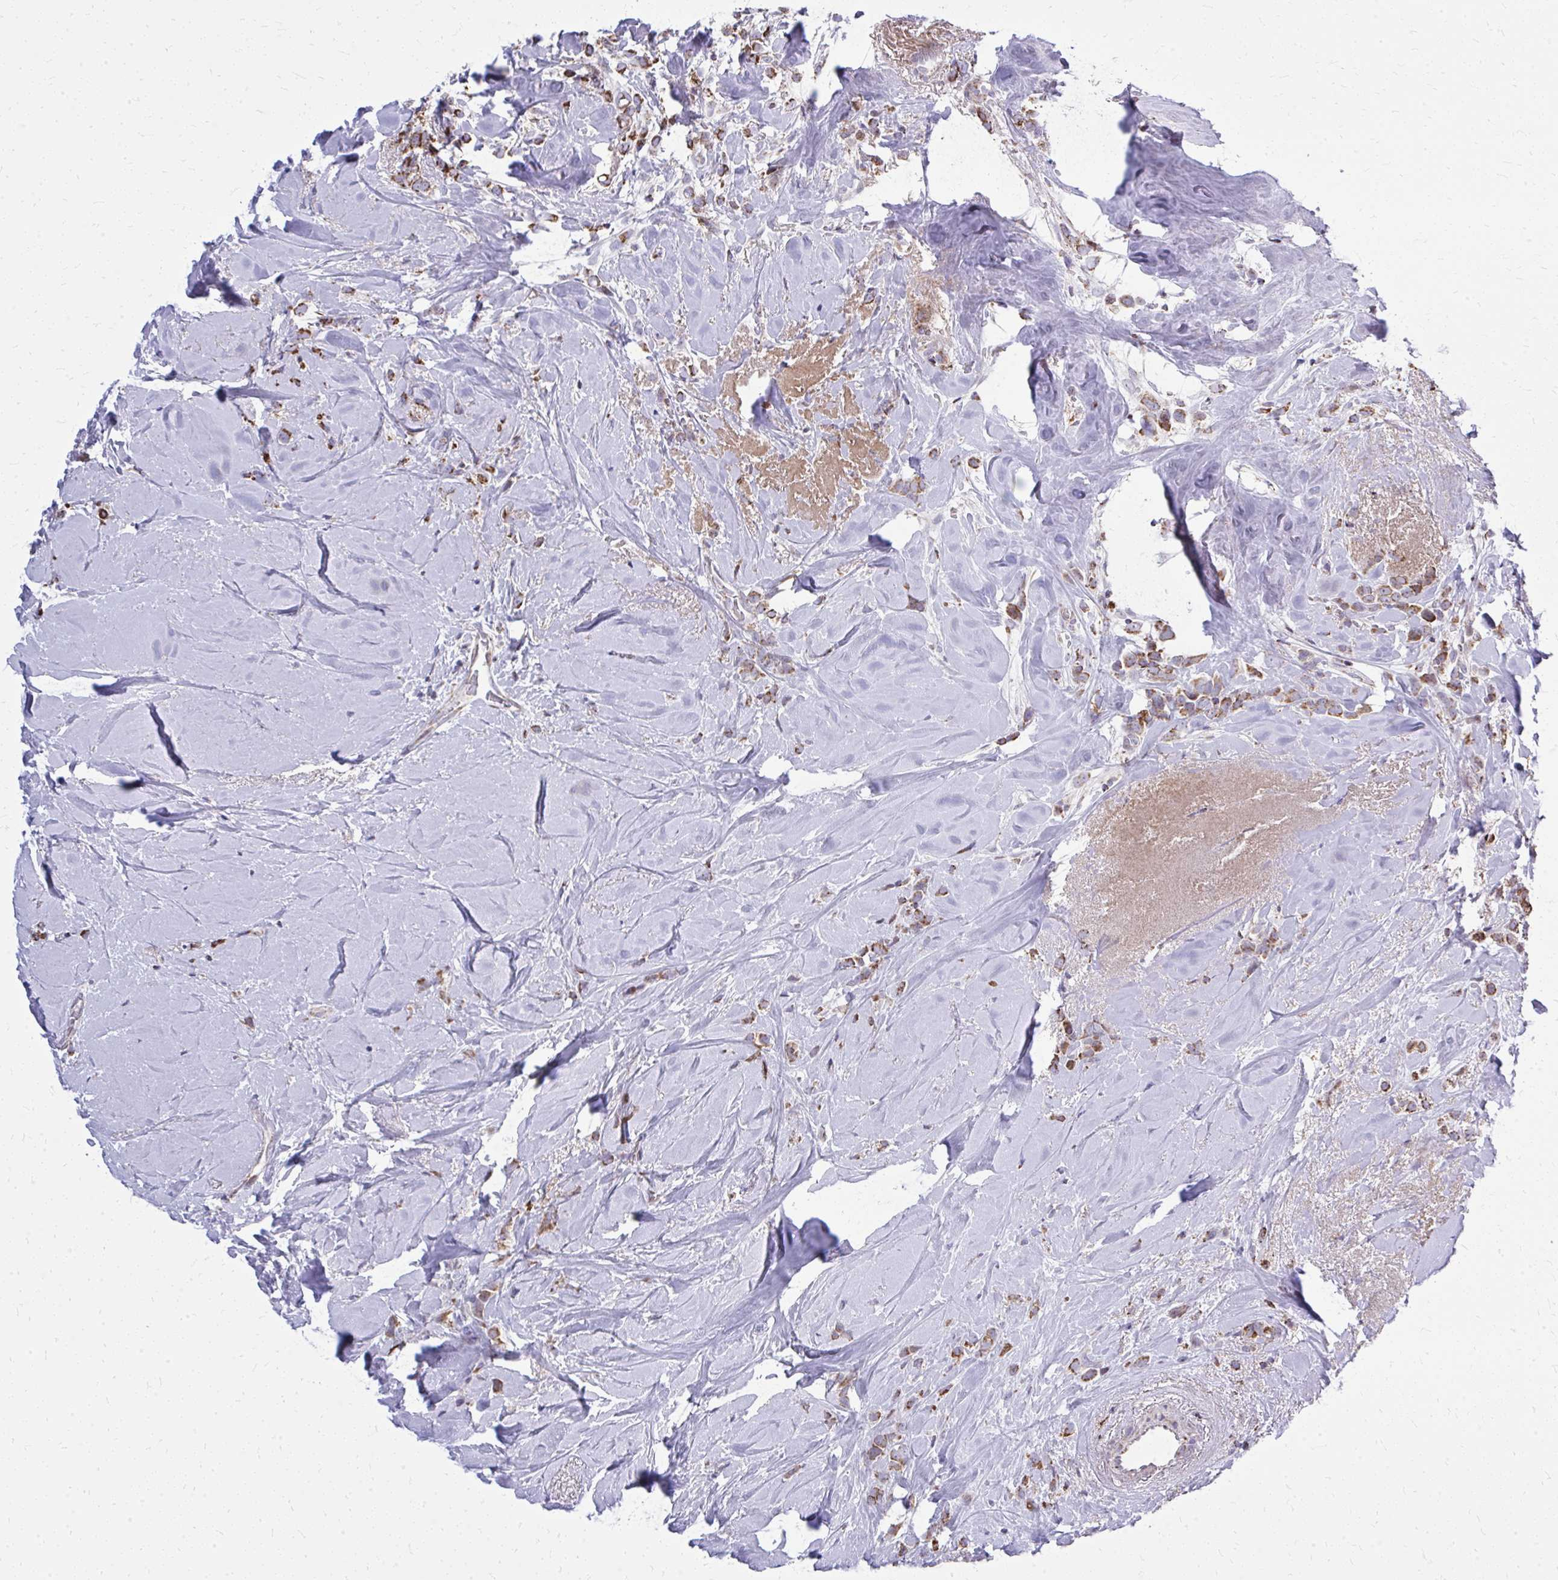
{"staining": {"intensity": "moderate", "quantity": ">75%", "location": "cytoplasmic/membranous"}, "tissue": "breast cancer", "cell_type": "Tumor cells", "image_type": "cancer", "snomed": [{"axis": "morphology", "description": "Duct carcinoma"}, {"axis": "topography", "description": "Breast"}], "caption": "A photomicrograph of breast cancer (infiltrating ductal carcinoma) stained for a protein shows moderate cytoplasmic/membranous brown staining in tumor cells.", "gene": "ZNF362", "patient": {"sex": "female", "age": 80}}